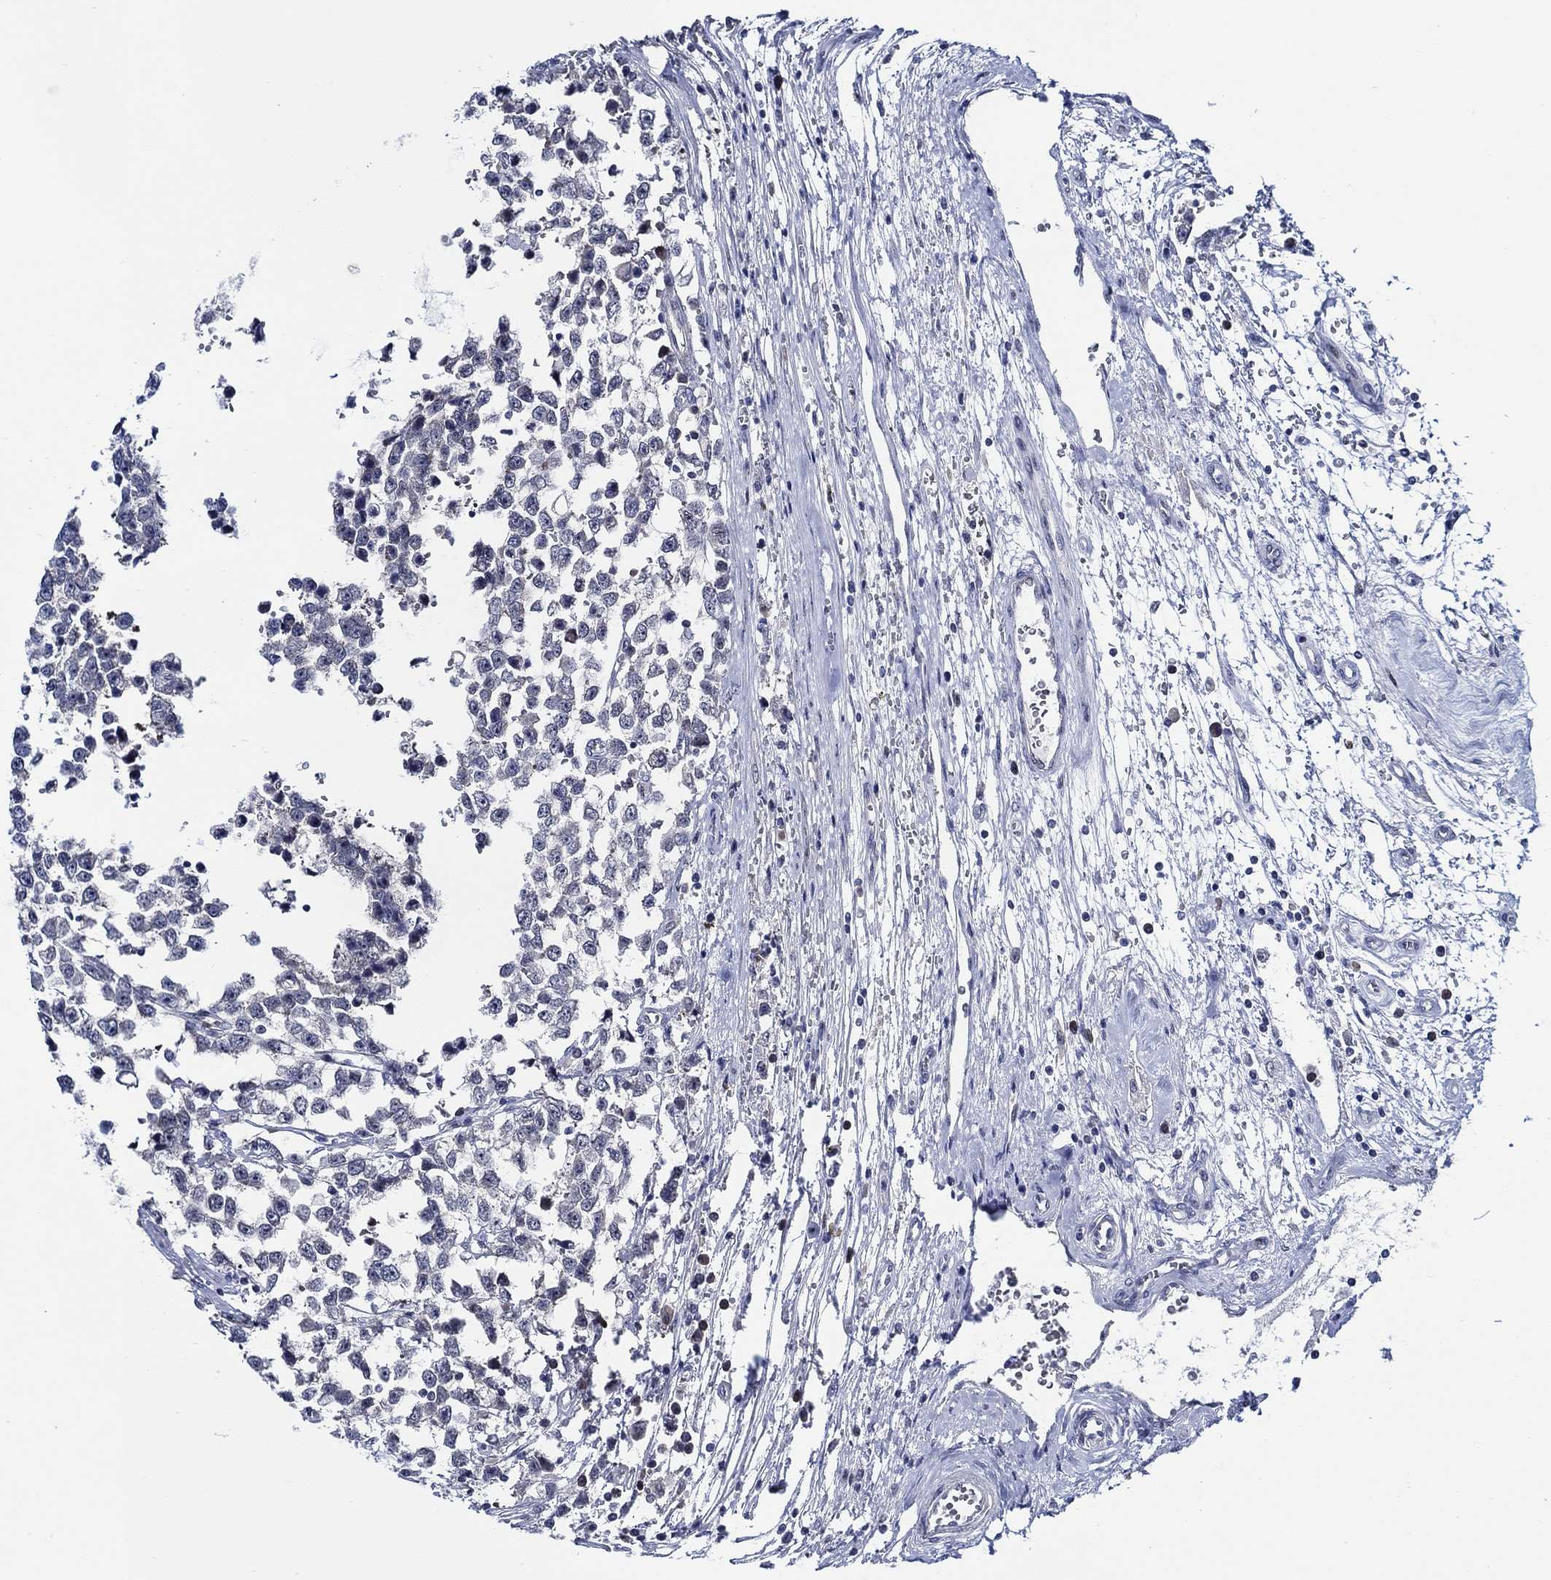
{"staining": {"intensity": "negative", "quantity": "none", "location": "none"}, "tissue": "testis cancer", "cell_type": "Tumor cells", "image_type": "cancer", "snomed": [{"axis": "morphology", "description": "Normal tissue, NOS"}, {"axis": "morphology", "description": "Seminoma, NOS"}, {"axis": "topography", "description": "Testis"}, {"axis": "topography", "description": "Epididymis"}], "caption": "High magnification brightfield microscopy of testis cancer stained with DAB (brown) and counterstained with hematoxylin (blue): tumor cells show no significant positivity.", "gene": "C8orf48", "patient": {"sex": "male", "age": 34}}